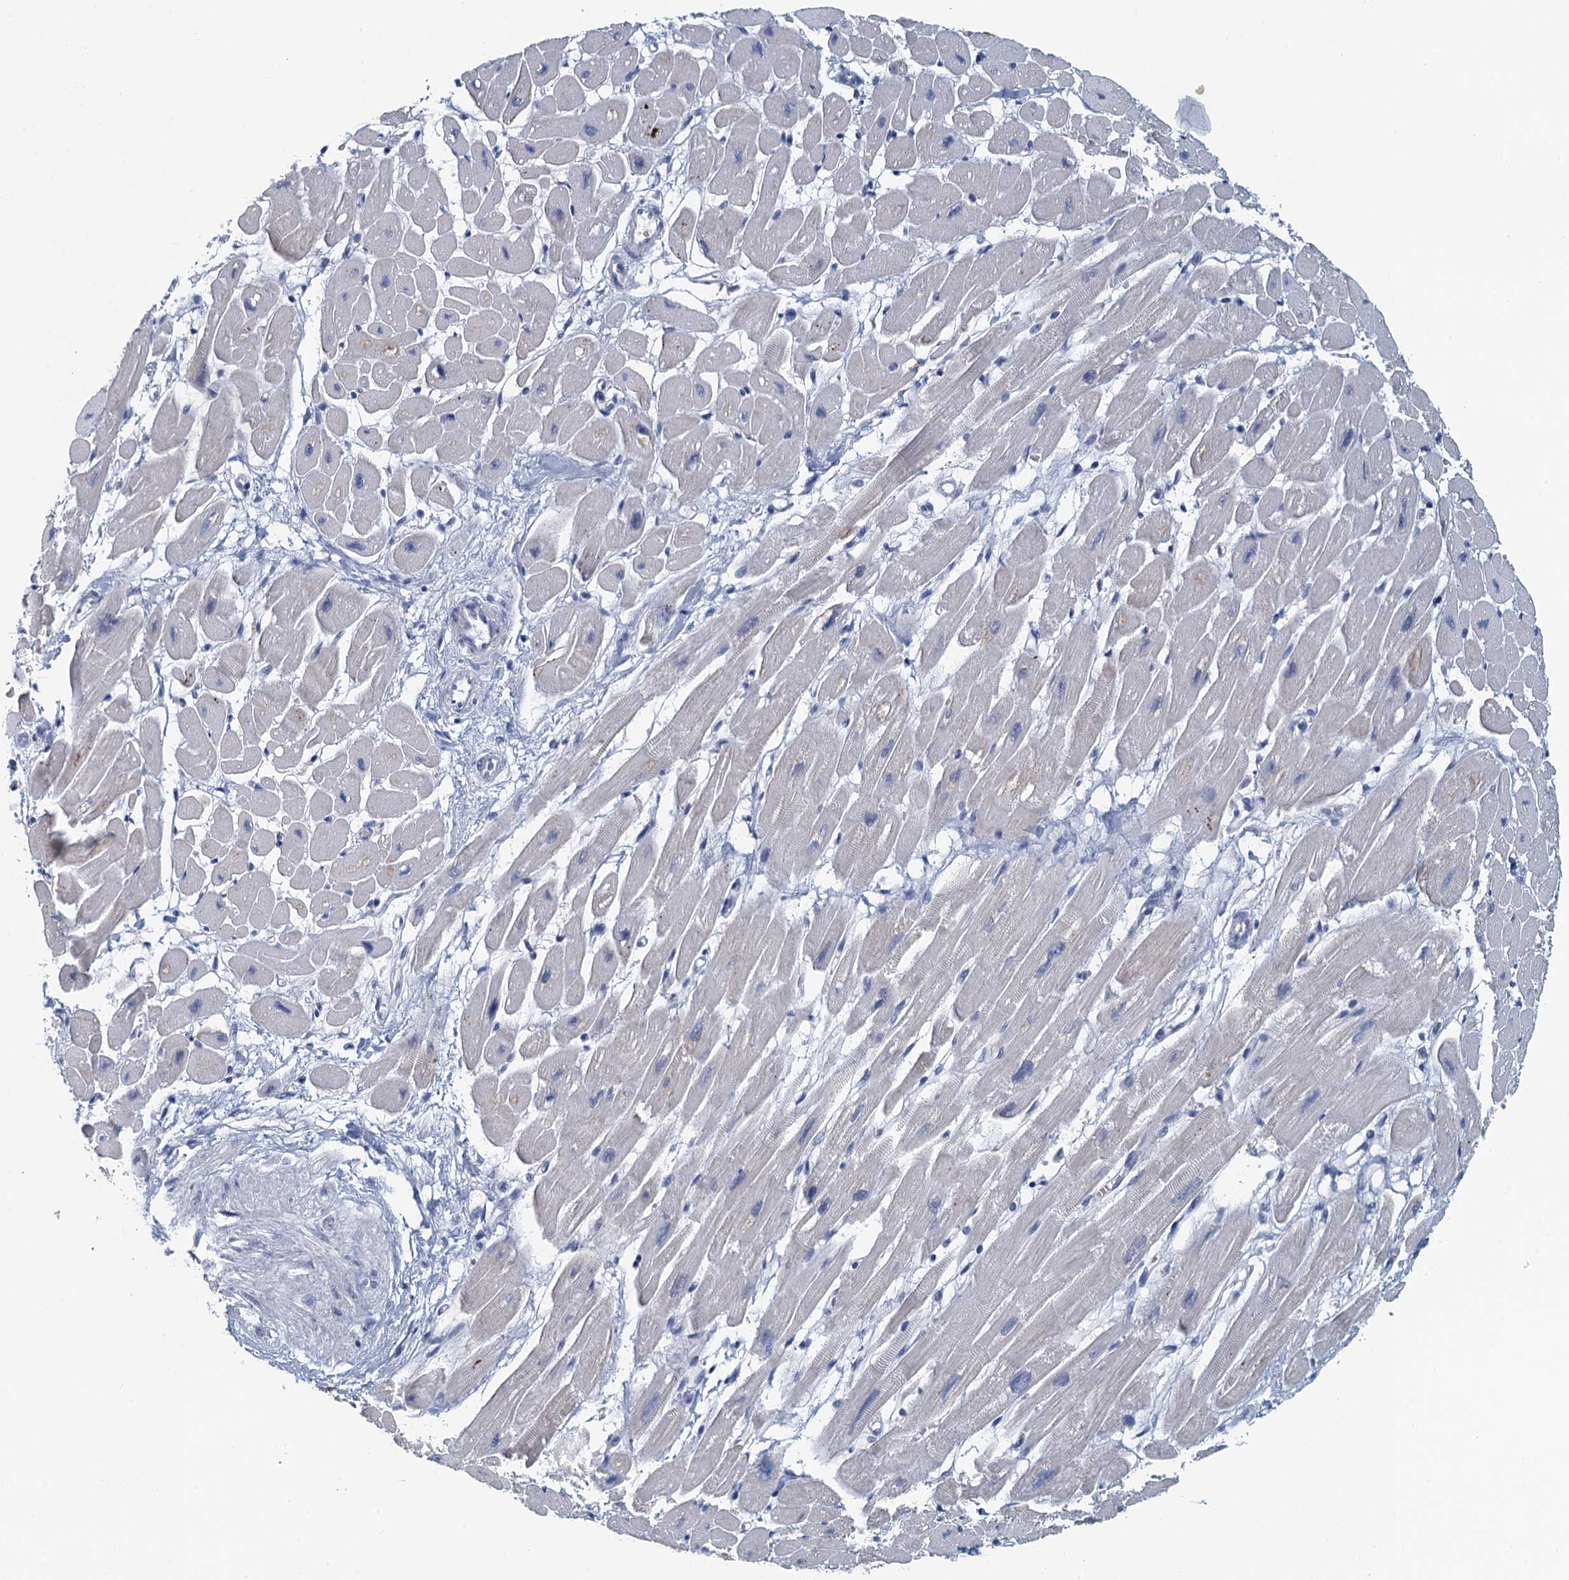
{"staining": {"intensity": "negative", "quantity": "none", "location": "none"}, "tissue": "heart muscle", "cell_type": "Cardiomyocytes", "image_type": "normal", "snomed": [{"axis": "morphology", "description": "Normal tissue, NOS"}, {"axis": "topography", "description": "Heart"}], "caption": "A micrograph of heart muscle stained for a protein shows no brown staining in cardiomyocytes. (DAB (3,3'-diaminobenzidine) immunohistochemistry with hematoxylin counter stain).", "gene": "TTLL9", "patient": {"sex": "female", "age": 54}}